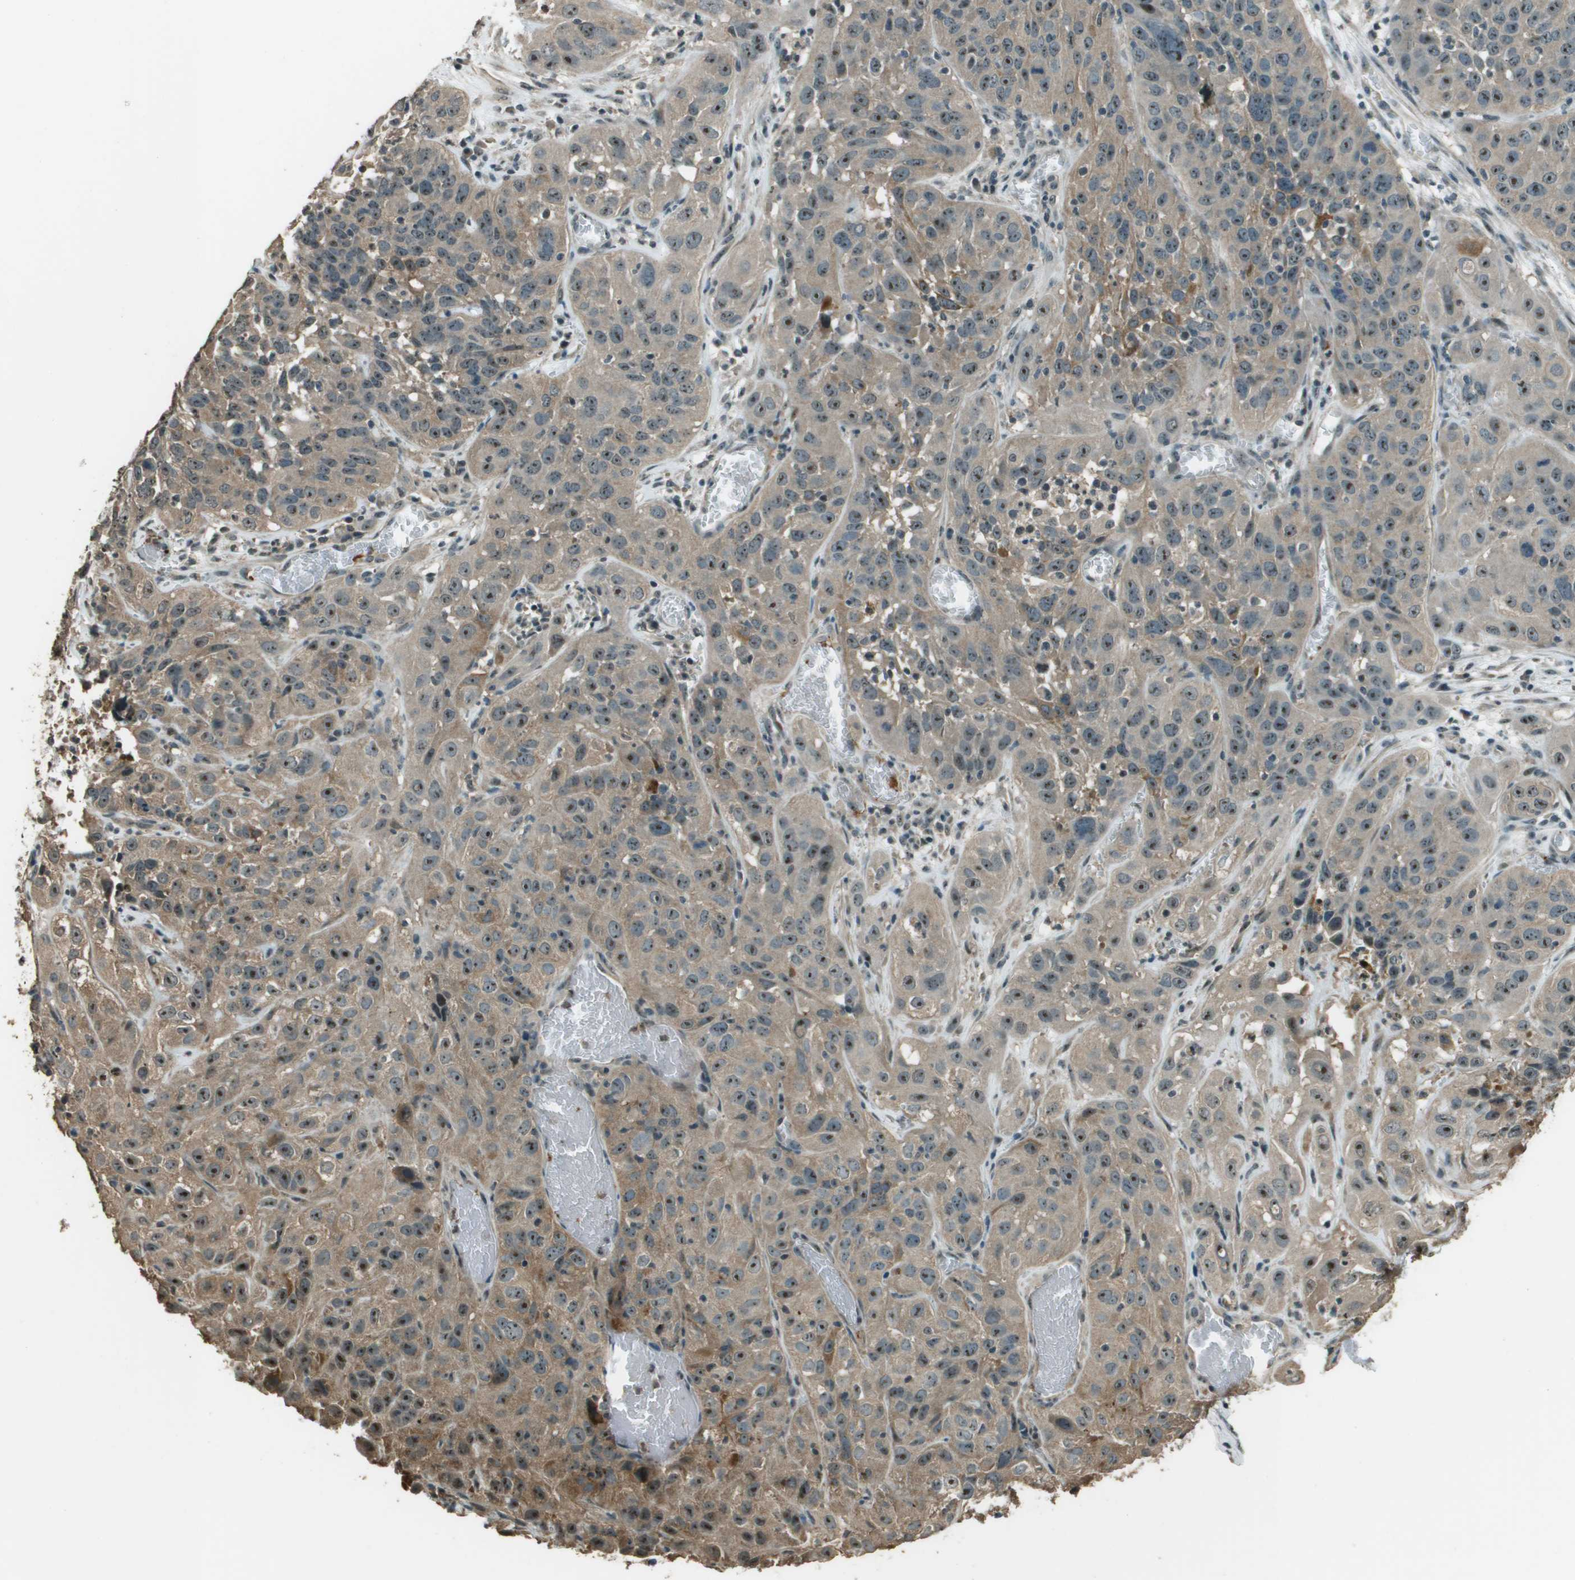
{"staining": {"intensity": "moderate", "quantity": ">75%", "location": "cytoplasmic/membranous,nuclear"}, "tissue": "cervical cancer", "cell_type": "Tumor cells", "image_type": "cancer", "snomed": [{"axis": "morphology", "description": "Squamous cell carcinoma, NOS"}, {"axis": "topography", "description": "Cervix"}], "caption": "Human cervical cancer (squamous cell carcinoma) stained with a brown dye reveals moderate cytoplasmic/membranous and nuclear positive positivity in approximately >75% of tumor cells.", "gene": "SDC3", "patient": {"sex": "female", "age": 32}}